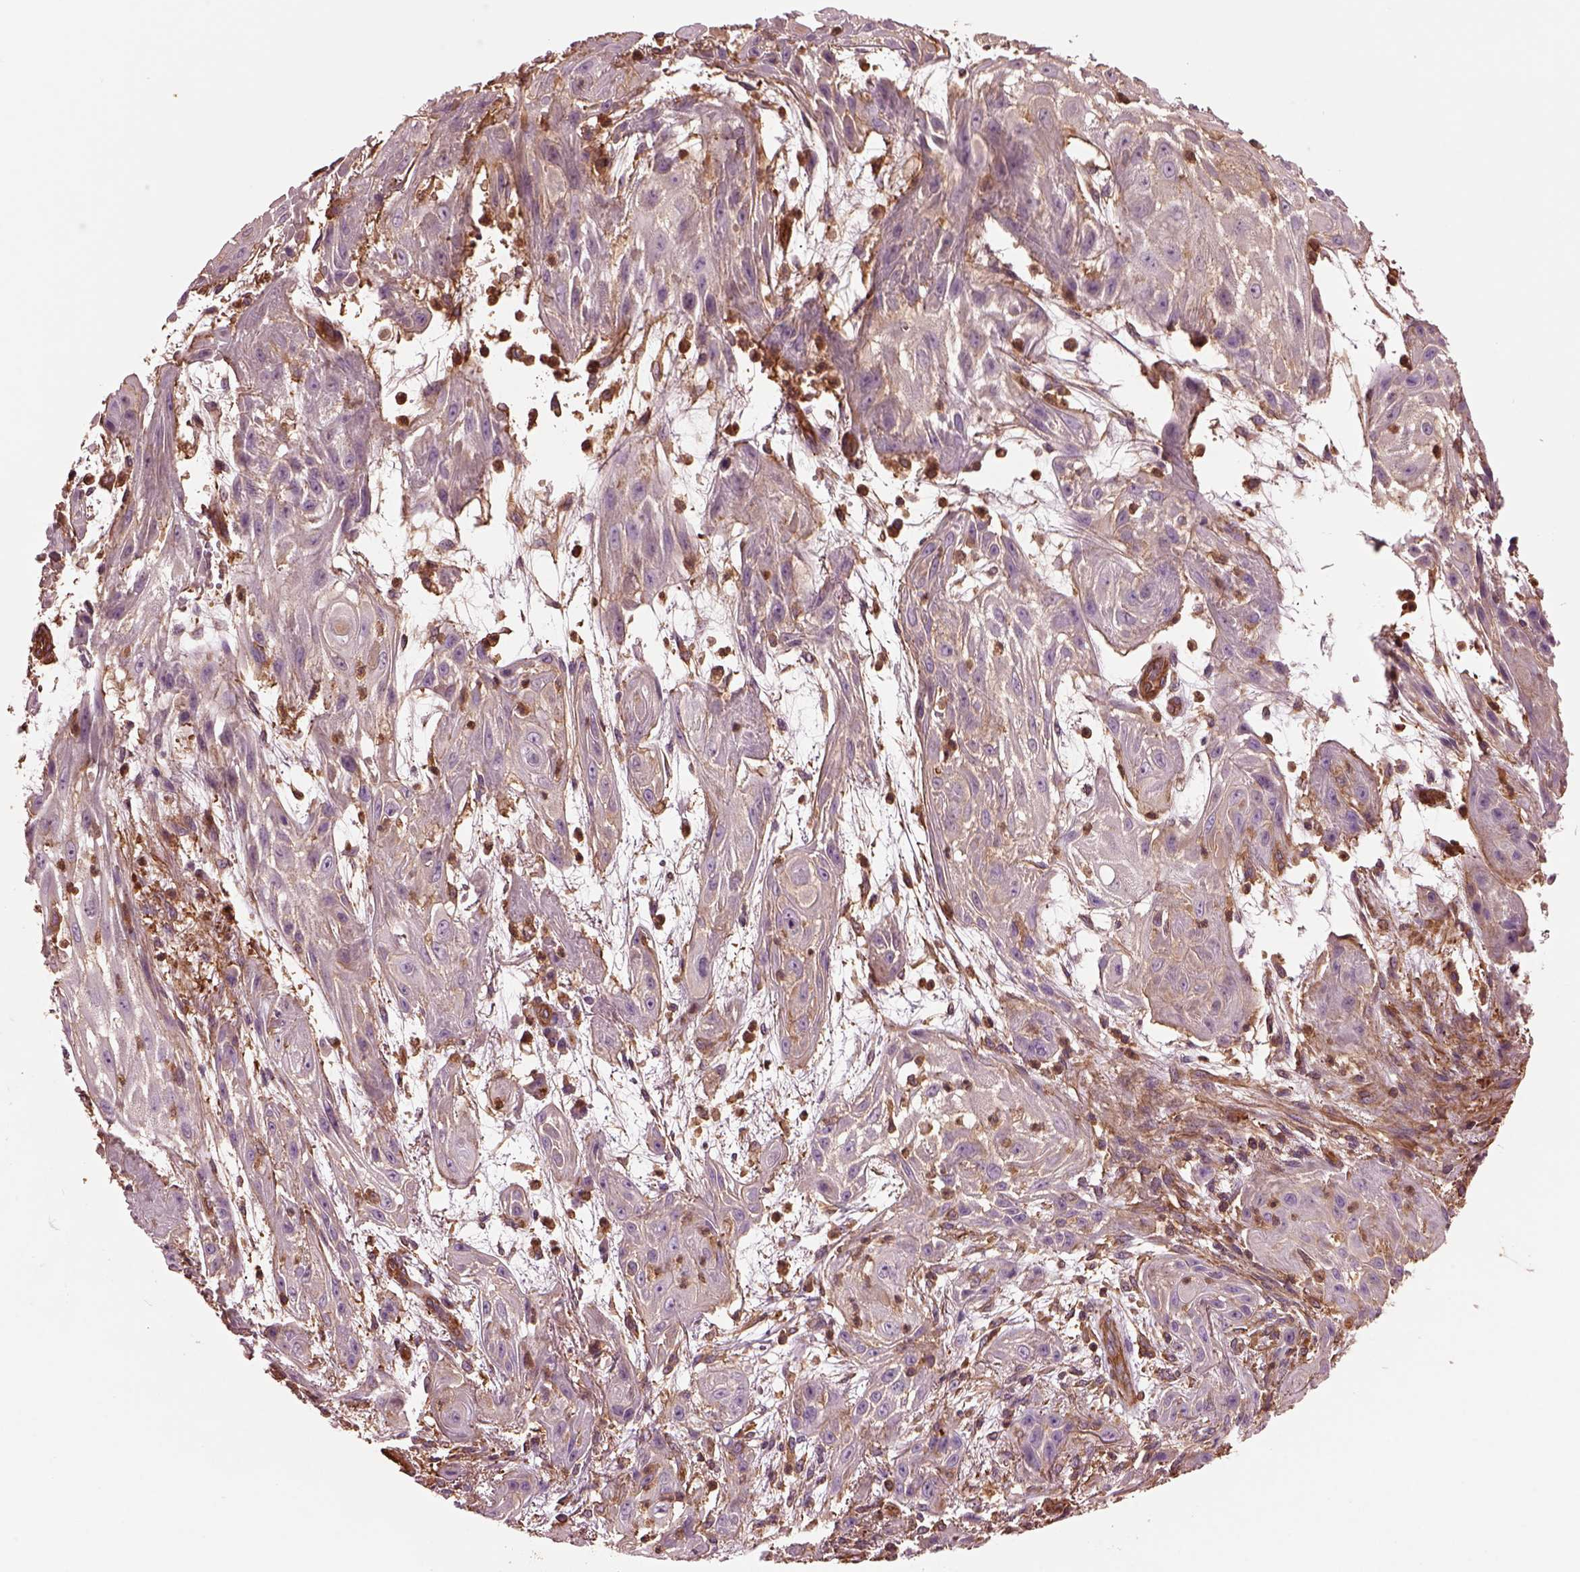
{"staining": {"intensity": "weak", "quantity": "25%-75%", "location": "cytoplasmic/membranous"}, "tissue": "skin cancer", "cell_type": "Tumor cells", "image_type": "cancer", "snomed": [{"axis": "morphology", "description": "Squamous cell carcinoma, NOS"}, {"axis": "topography", "description": "Skin"}], "caption": "A high-resolution photomicrograph shows immunohistochemistry staining of skin squamous cell carcinoma, which shows weak cytoplasmic/membranous staining in about 25%-75% of tumor cells.", "gene": "MYL6", "patient": {"sex": "male", "age": 62}}